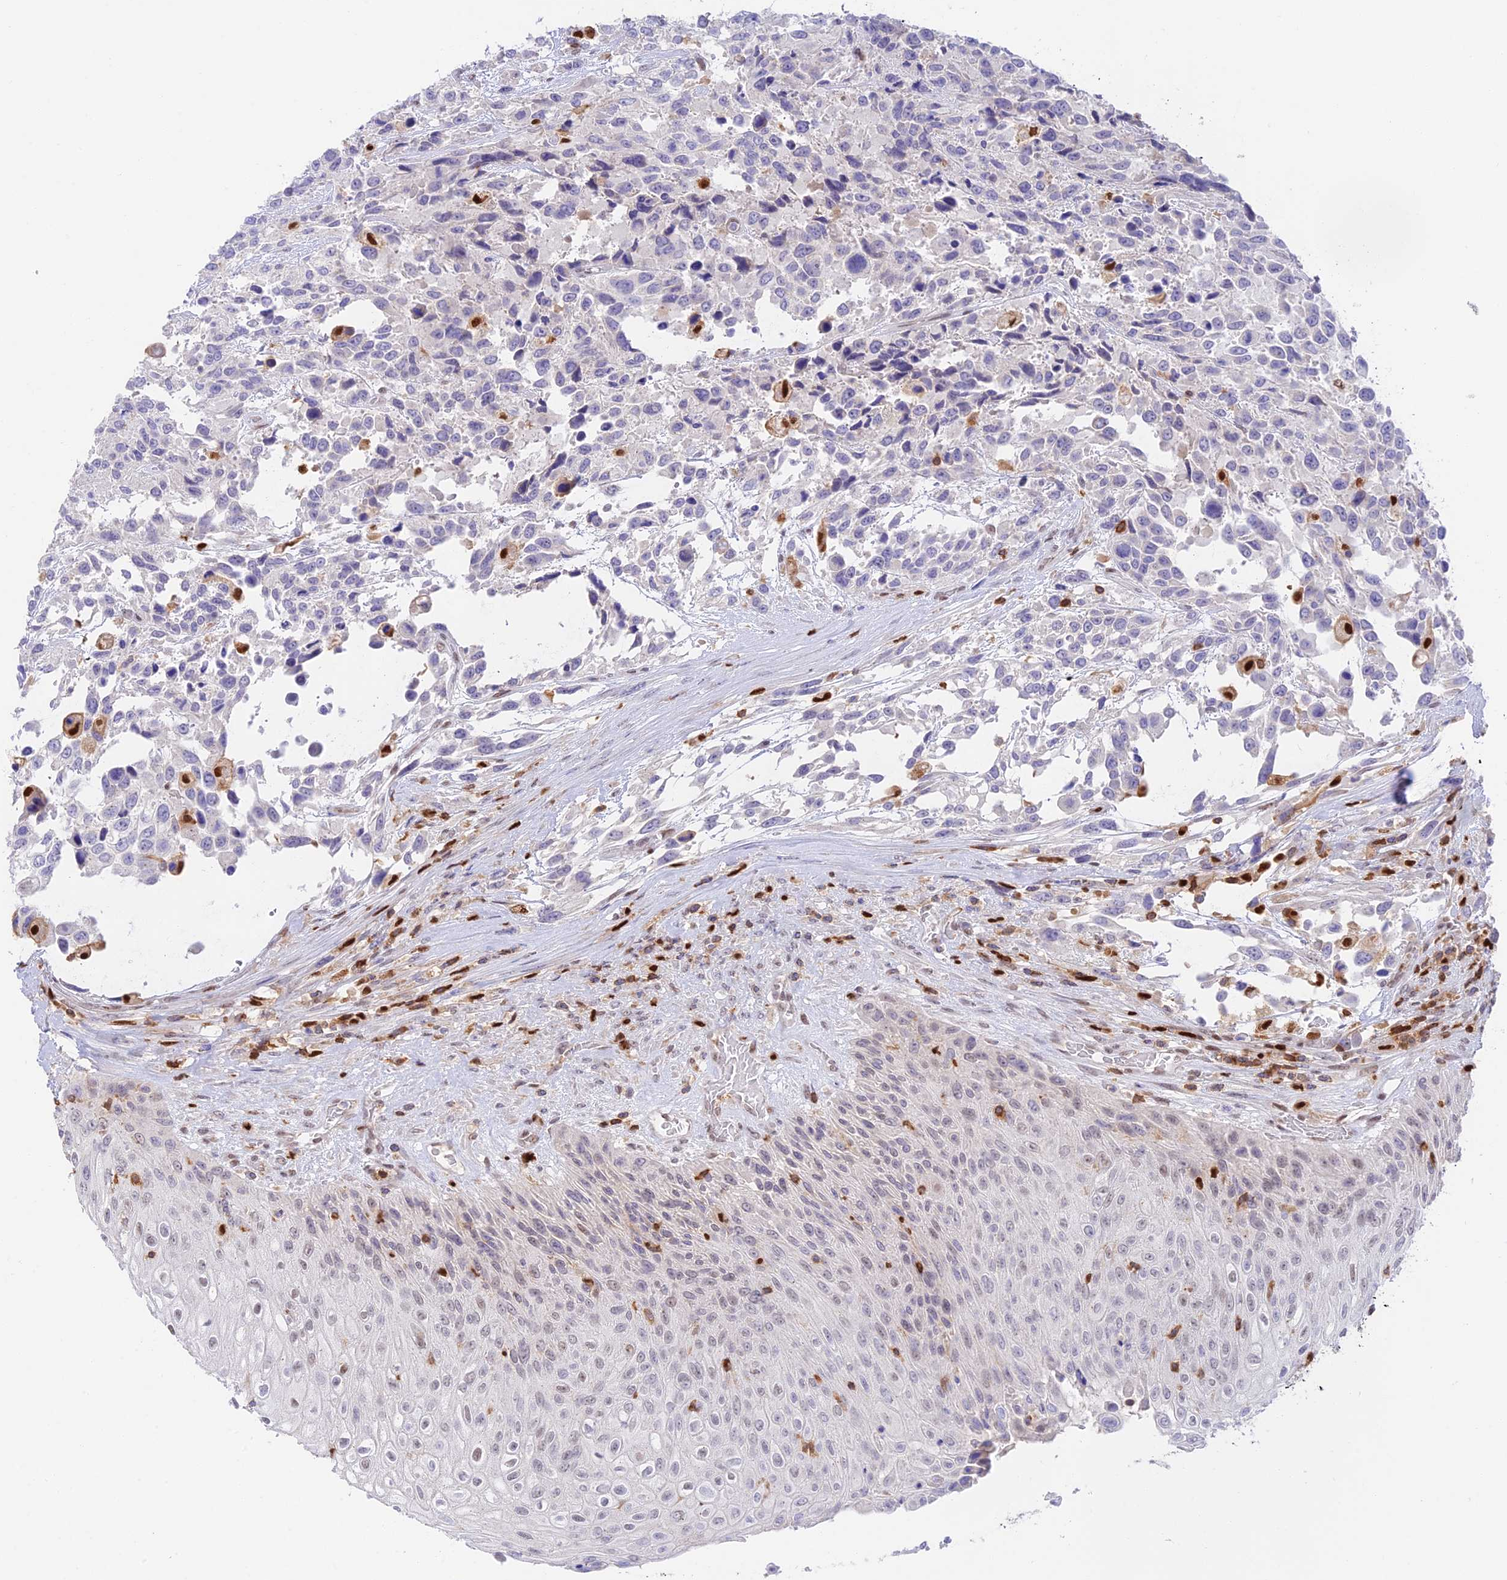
{"staining": {"intensity": "negative", "quantity": "none", "location": "none"}, "tissue": "urothelial cancer", "cell_type": "Tumor cells", "image_type": "cancer", "snomed": [{"axis": "morphology", "description": "Urothelial carcinoma, High grade"}, {"axis": "topography", "description": "Urinary bladder"}], "caption": "An immunohistochemistry histopathology image of urothelial cancer is shown. There is no staining in tumor cells of urothelial cancer.", "gene": "DENND1C", "patient": {"sex": "female", "age": 70}}